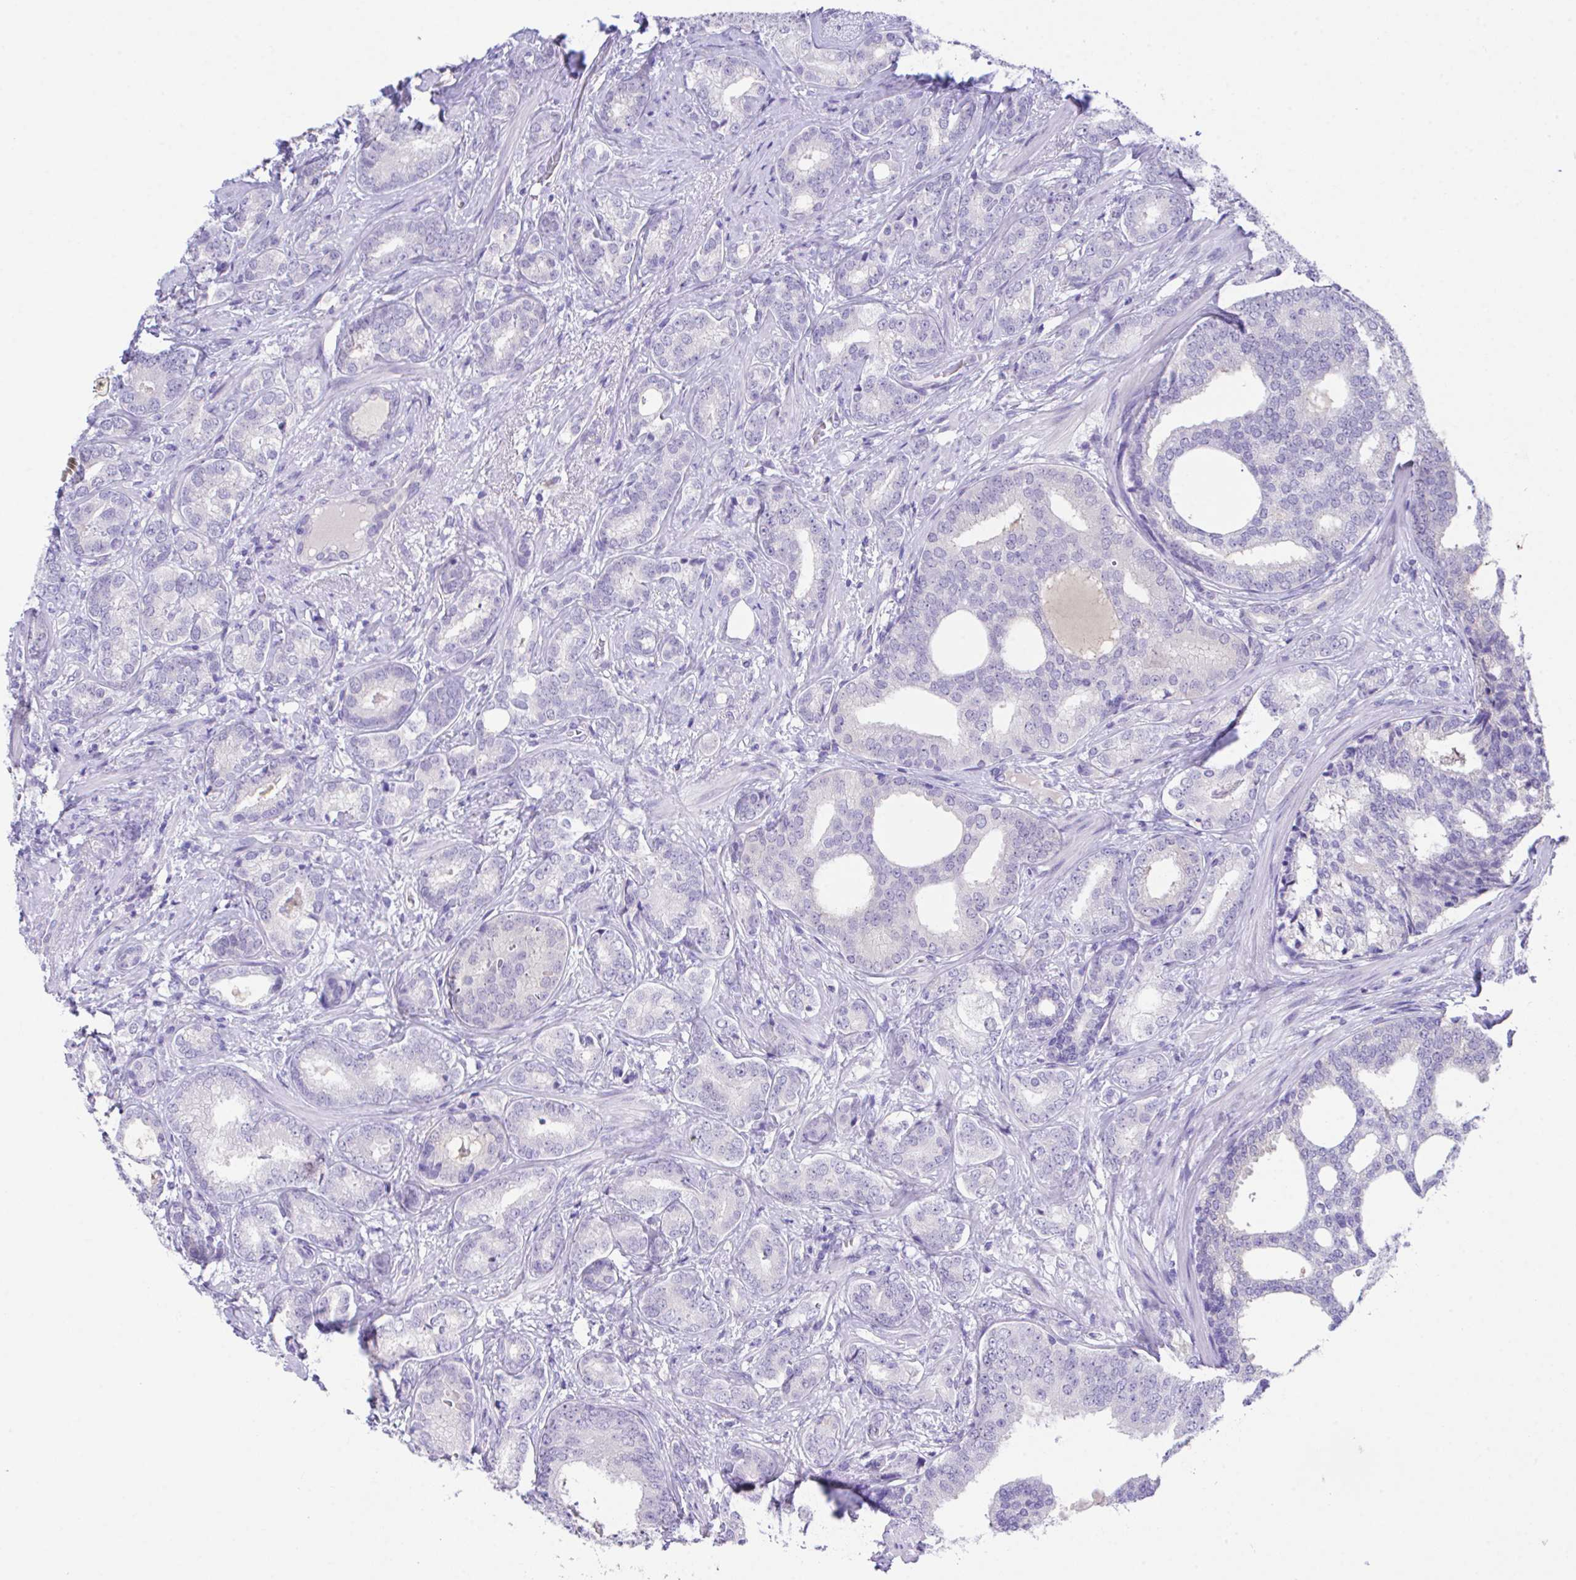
{"staining": {"intensity": "negative", "quantity": "none", "location": "none"}, "tissue": "prostate cancer", "cell_type": "Tumor cells", "image_type": "cancer", "snomed": [{"axis": "morphology", "description": "Adenocarcinoma, High grade"}, {"axis": "topography", "description": "Prostate"}], "caption": "Micrograph shows no protein expression in tumor cells of prostate adenocarcinoma (high-grade) tissue.", "gene": "HOXB4", "patient": {"sex": "male", "age": 62}}